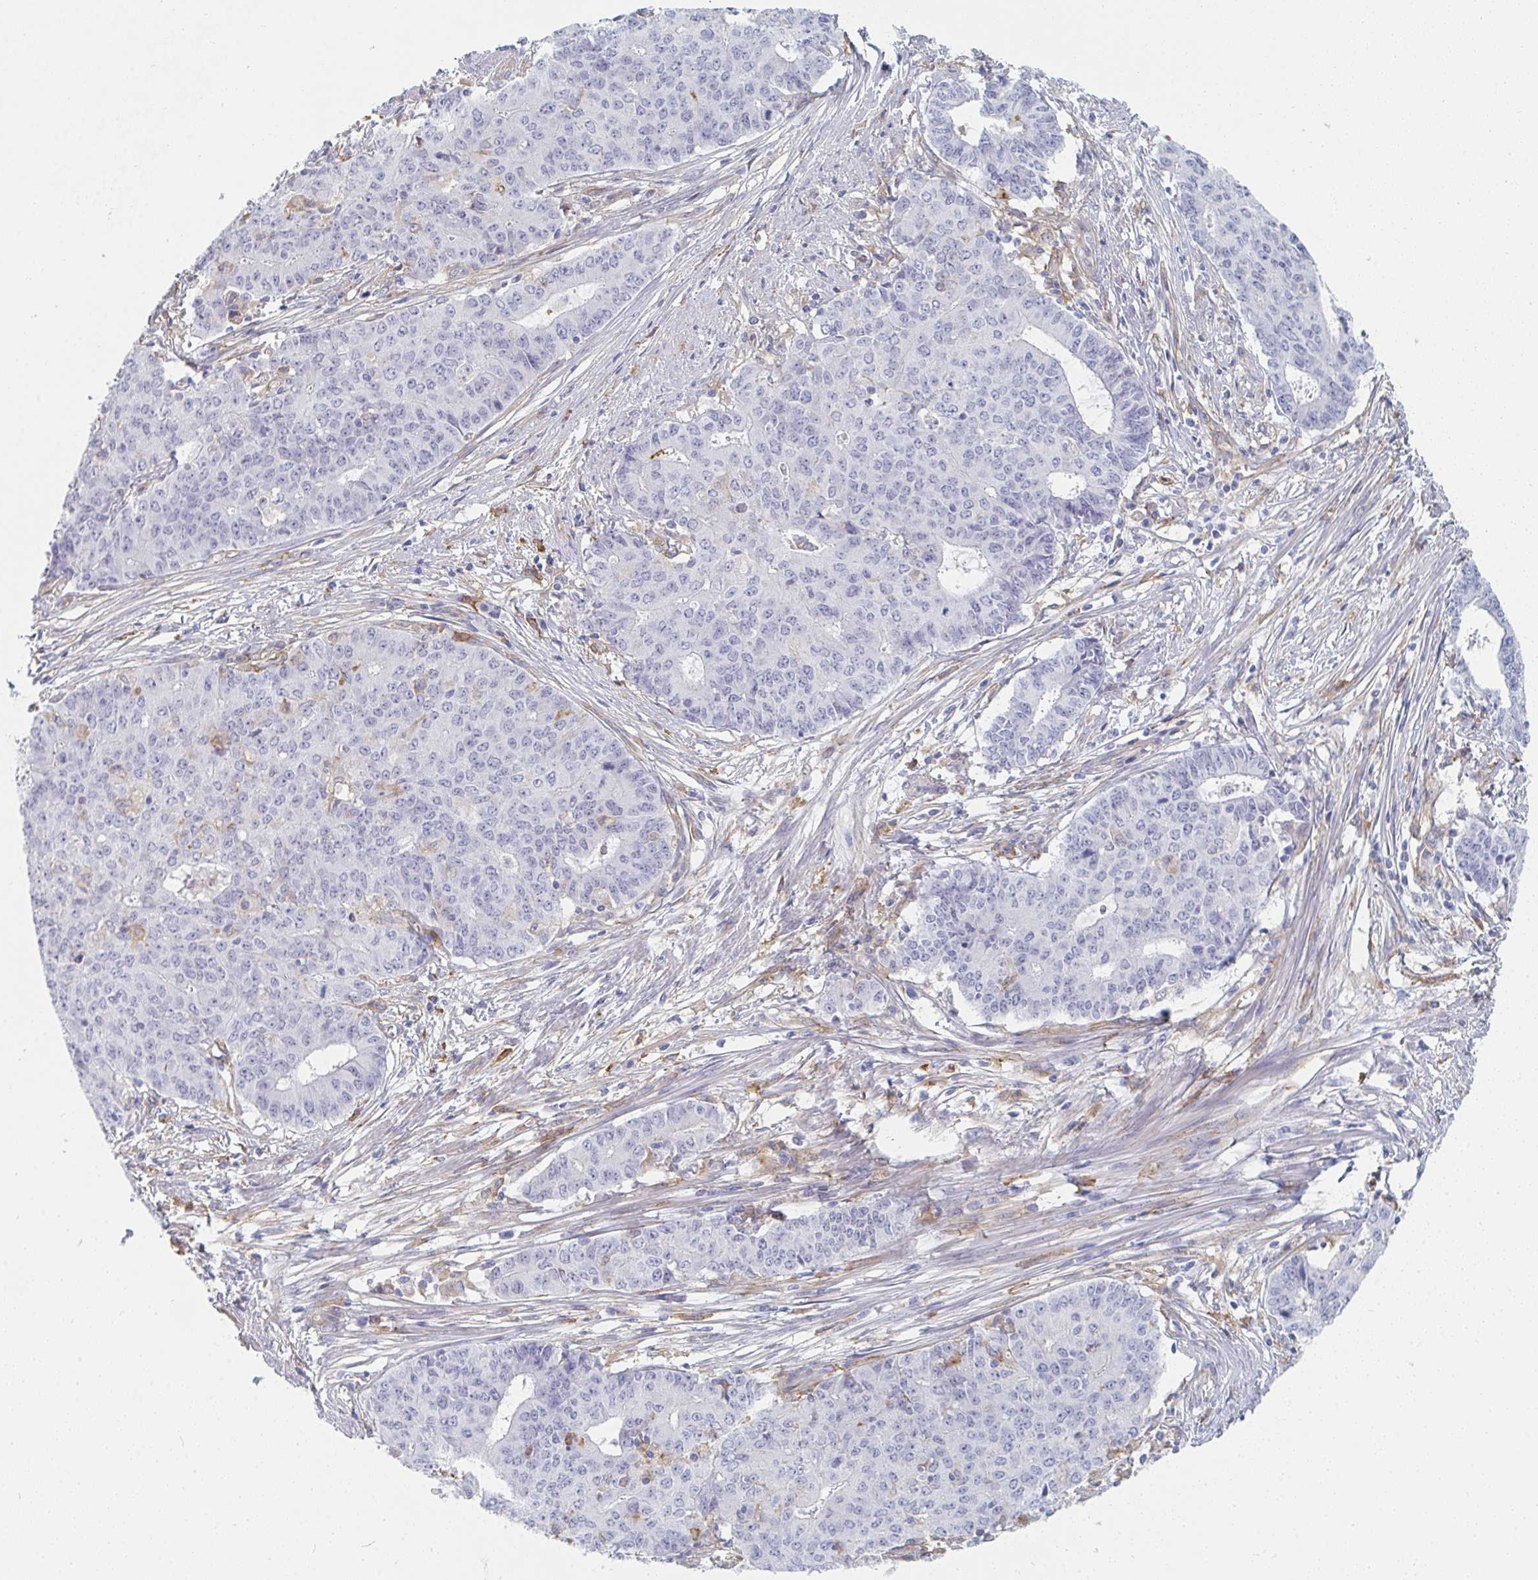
{"staining": {"intensity": "negative", "quantity": "none", "location": "none"}, "tissue": "endometrial cancer", "cell_type": "Tumor cells", "image_type": "cancer", "snomed": [{"axis": "morphology", "description": "Adenocarcinoma, NOS"}, {"axis": "topography", "description": "Endometrium"}], "caption": "A photomicrograph of human adenocarcinoma (endometrial) is negative for staining in tumor cells.", "gene": "DAB2", "patient": {"sex": "female", "age": 59}}